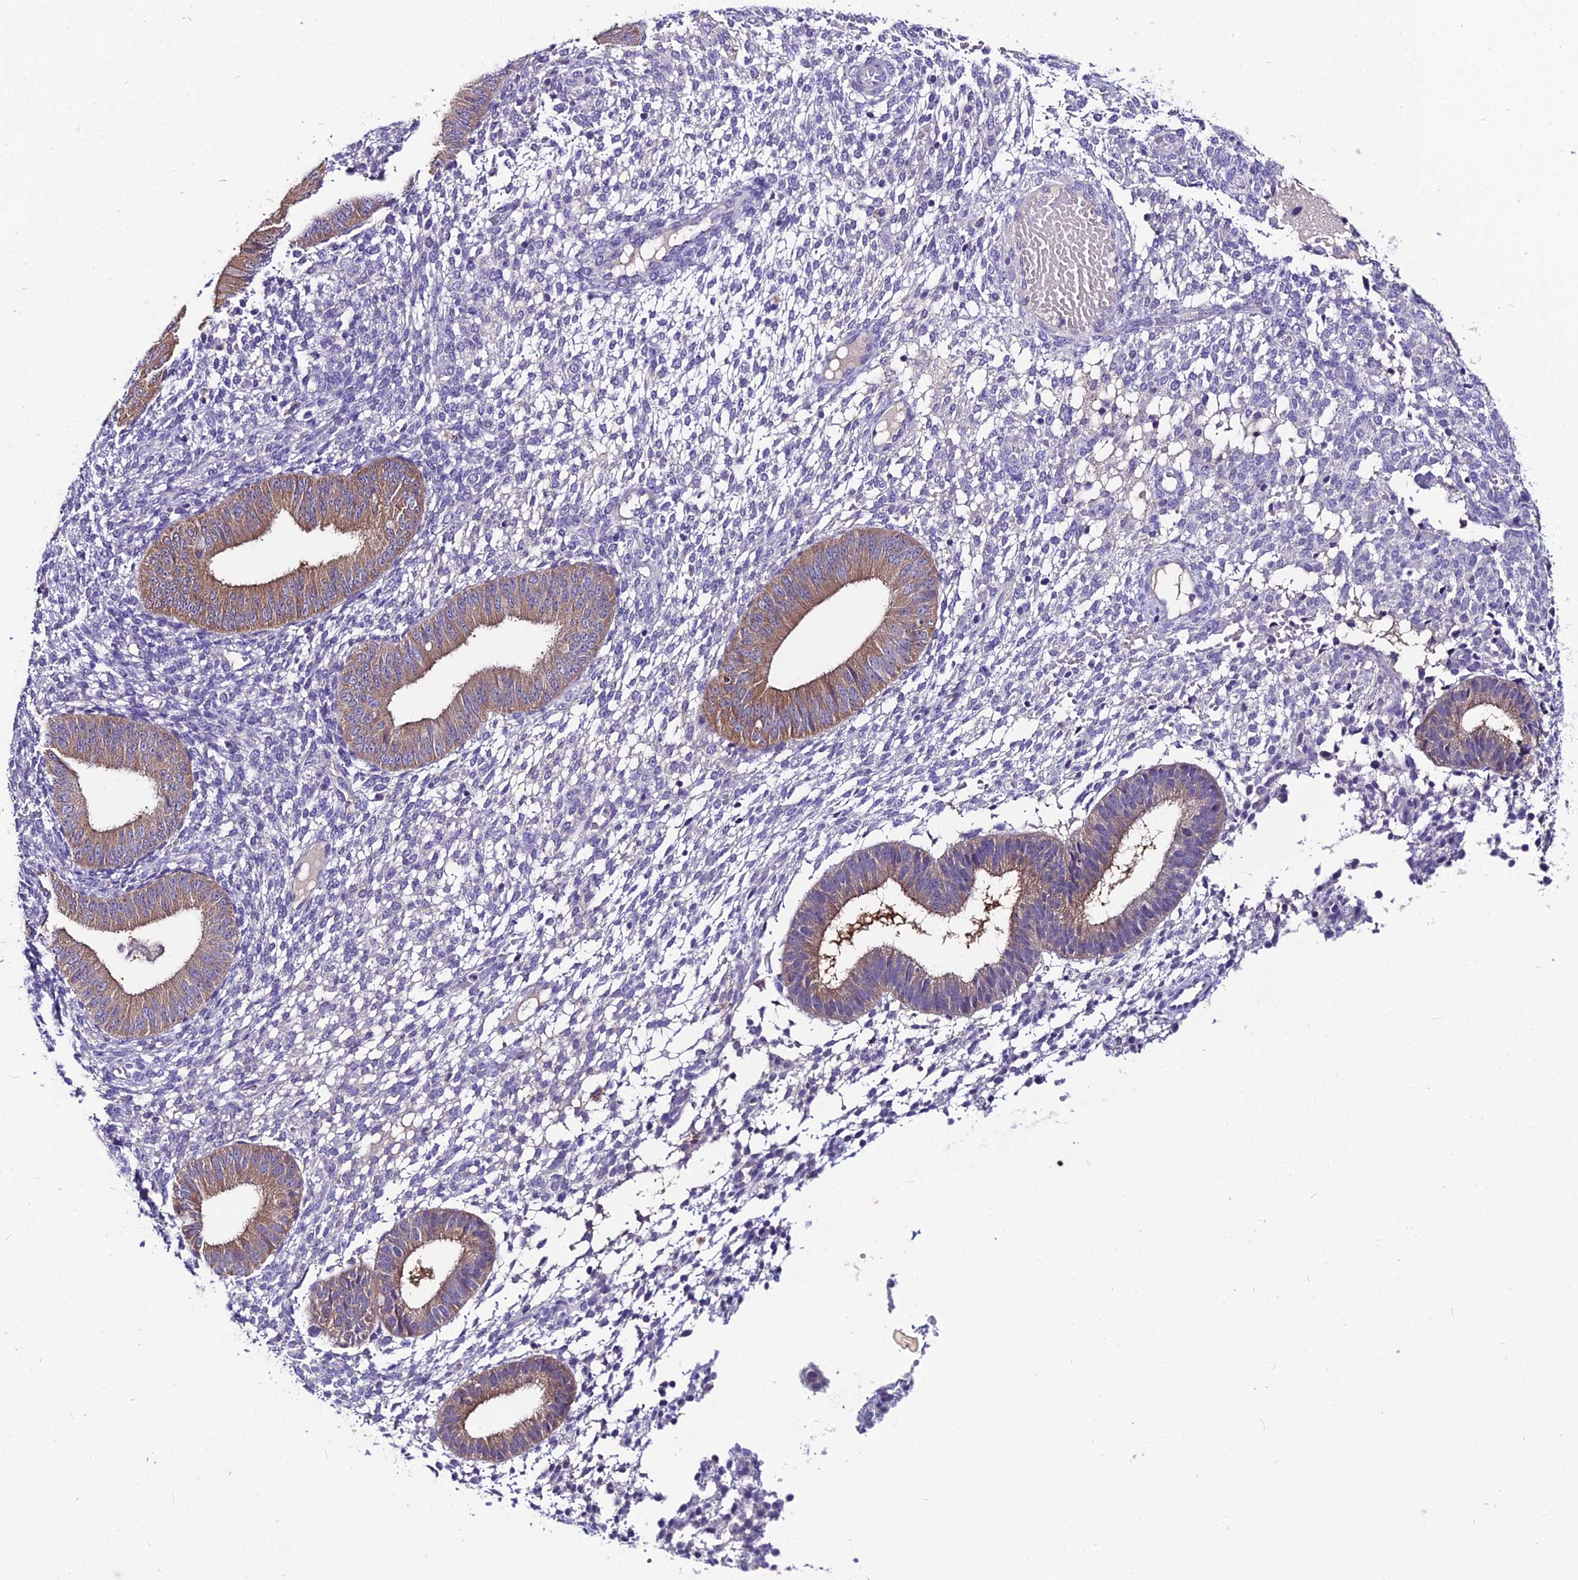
{"staining": {"intensity": "negative", "quantity": "none", "location": "none"}, "tissue": "endometrium", "cell_type": "Cells in endometrial stroma", "image_type": "normal", "snomed": [{"axis": "morphology", "description": "Normal tissue, NOS"}, {"axis": "topography", "description": "Endometrium"}], "caption": "This photomicrograph is of unremarkable endometrium stained with immunohistochemistry to label a protein in brown with the nuclei are counter-stained blue. There is no expression in cells in endometrial stroma.", "gene": "LGALS7", "patient": {"sex": "female", "age": 49}}